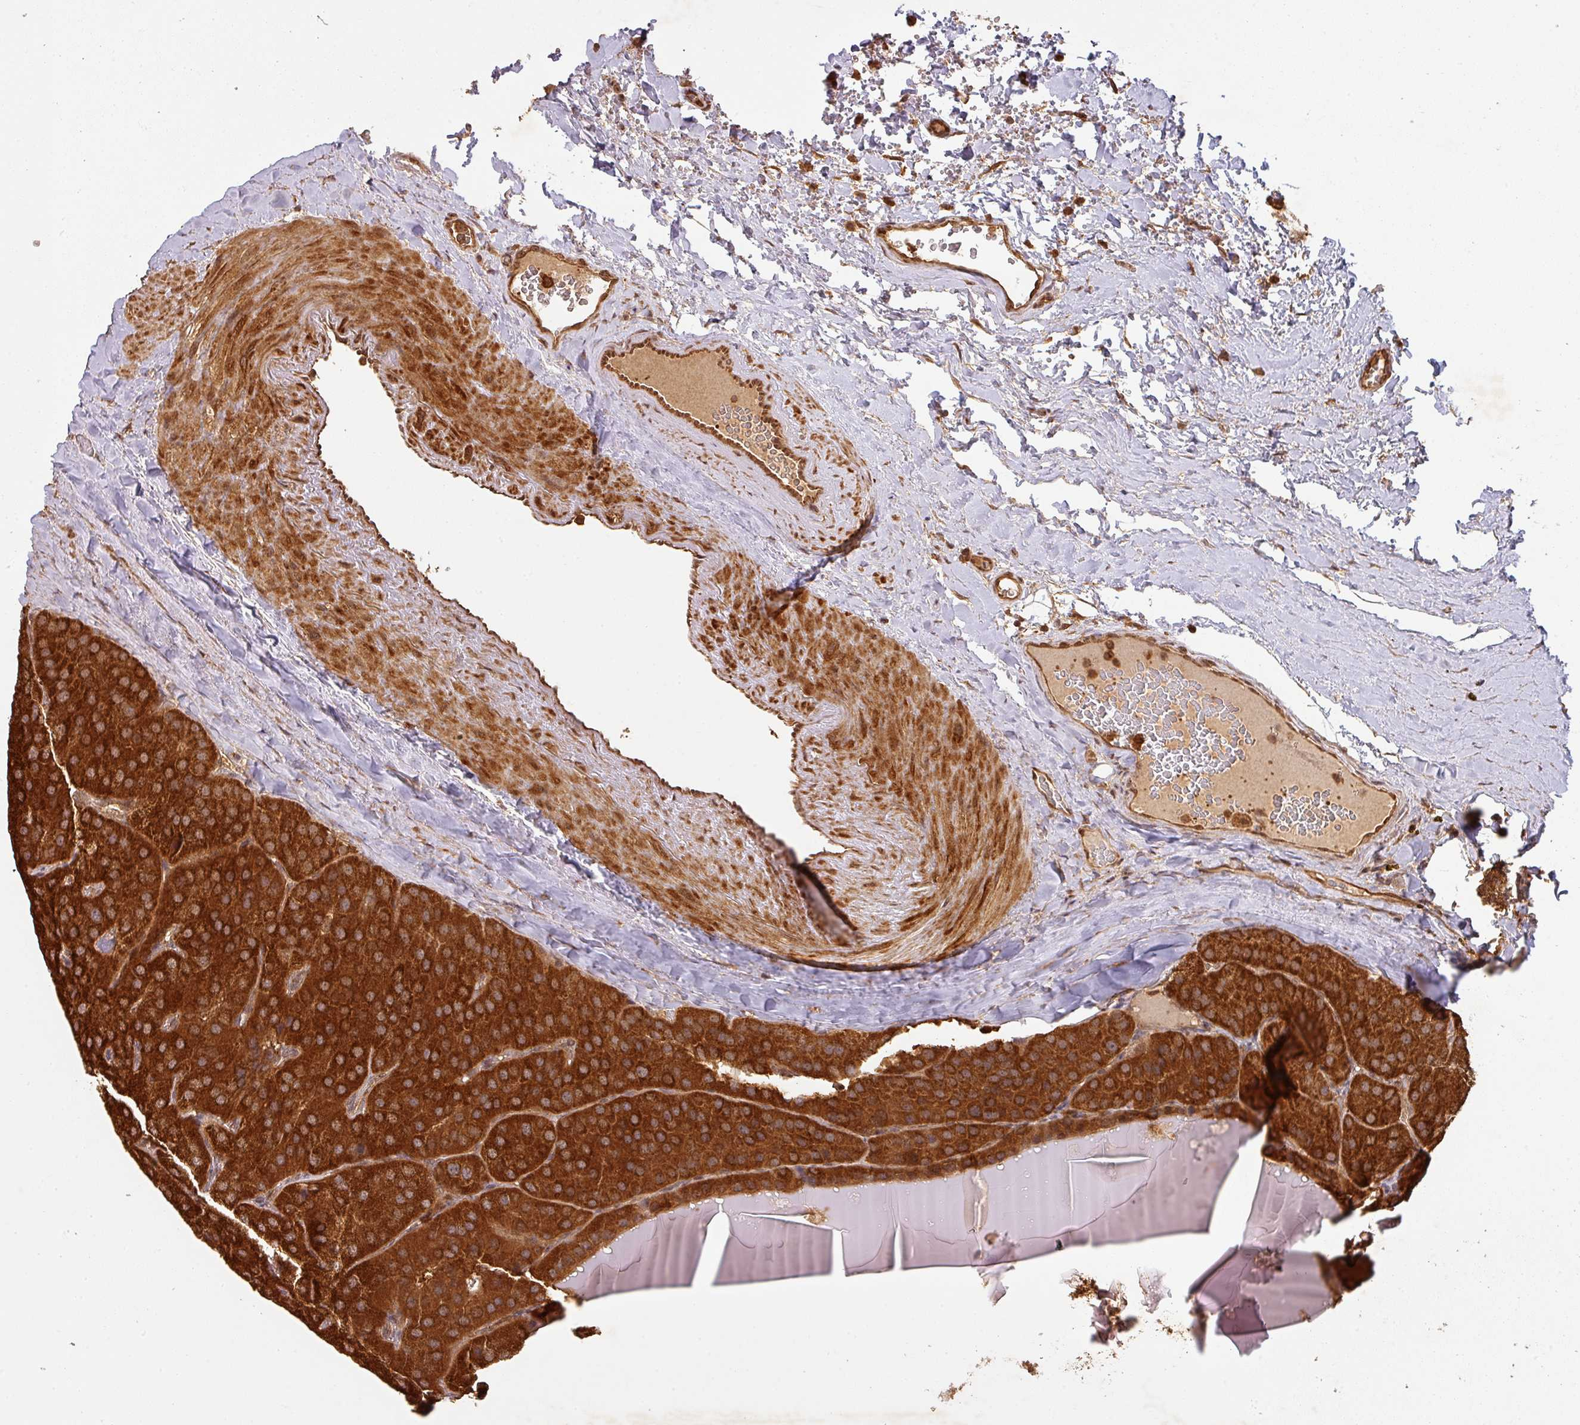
{"staining": {"intensity": "strong", "quantity": ">75%", "location": "cytoplasmic/membranous"}, "tissue": "parathyroid gland", "cell_type": "Glandular cells", "image_type": "normal", "snomed": [{"axis": "morphology", "description": "Normal tissue, NOS"}, {"axis": "morphology", "description": "Adenoma, NOS"}, {"axis": "topography", "description": "Parathyroid gland"}], "caption": "Strong cytoplasmic/membranous expression for a protein is appreciated in approximately >75% of glandular cells of normal parathyroid gland using IHC.", "gene": "ZNF322", "patient": {"sex": "female", "age": 86}}